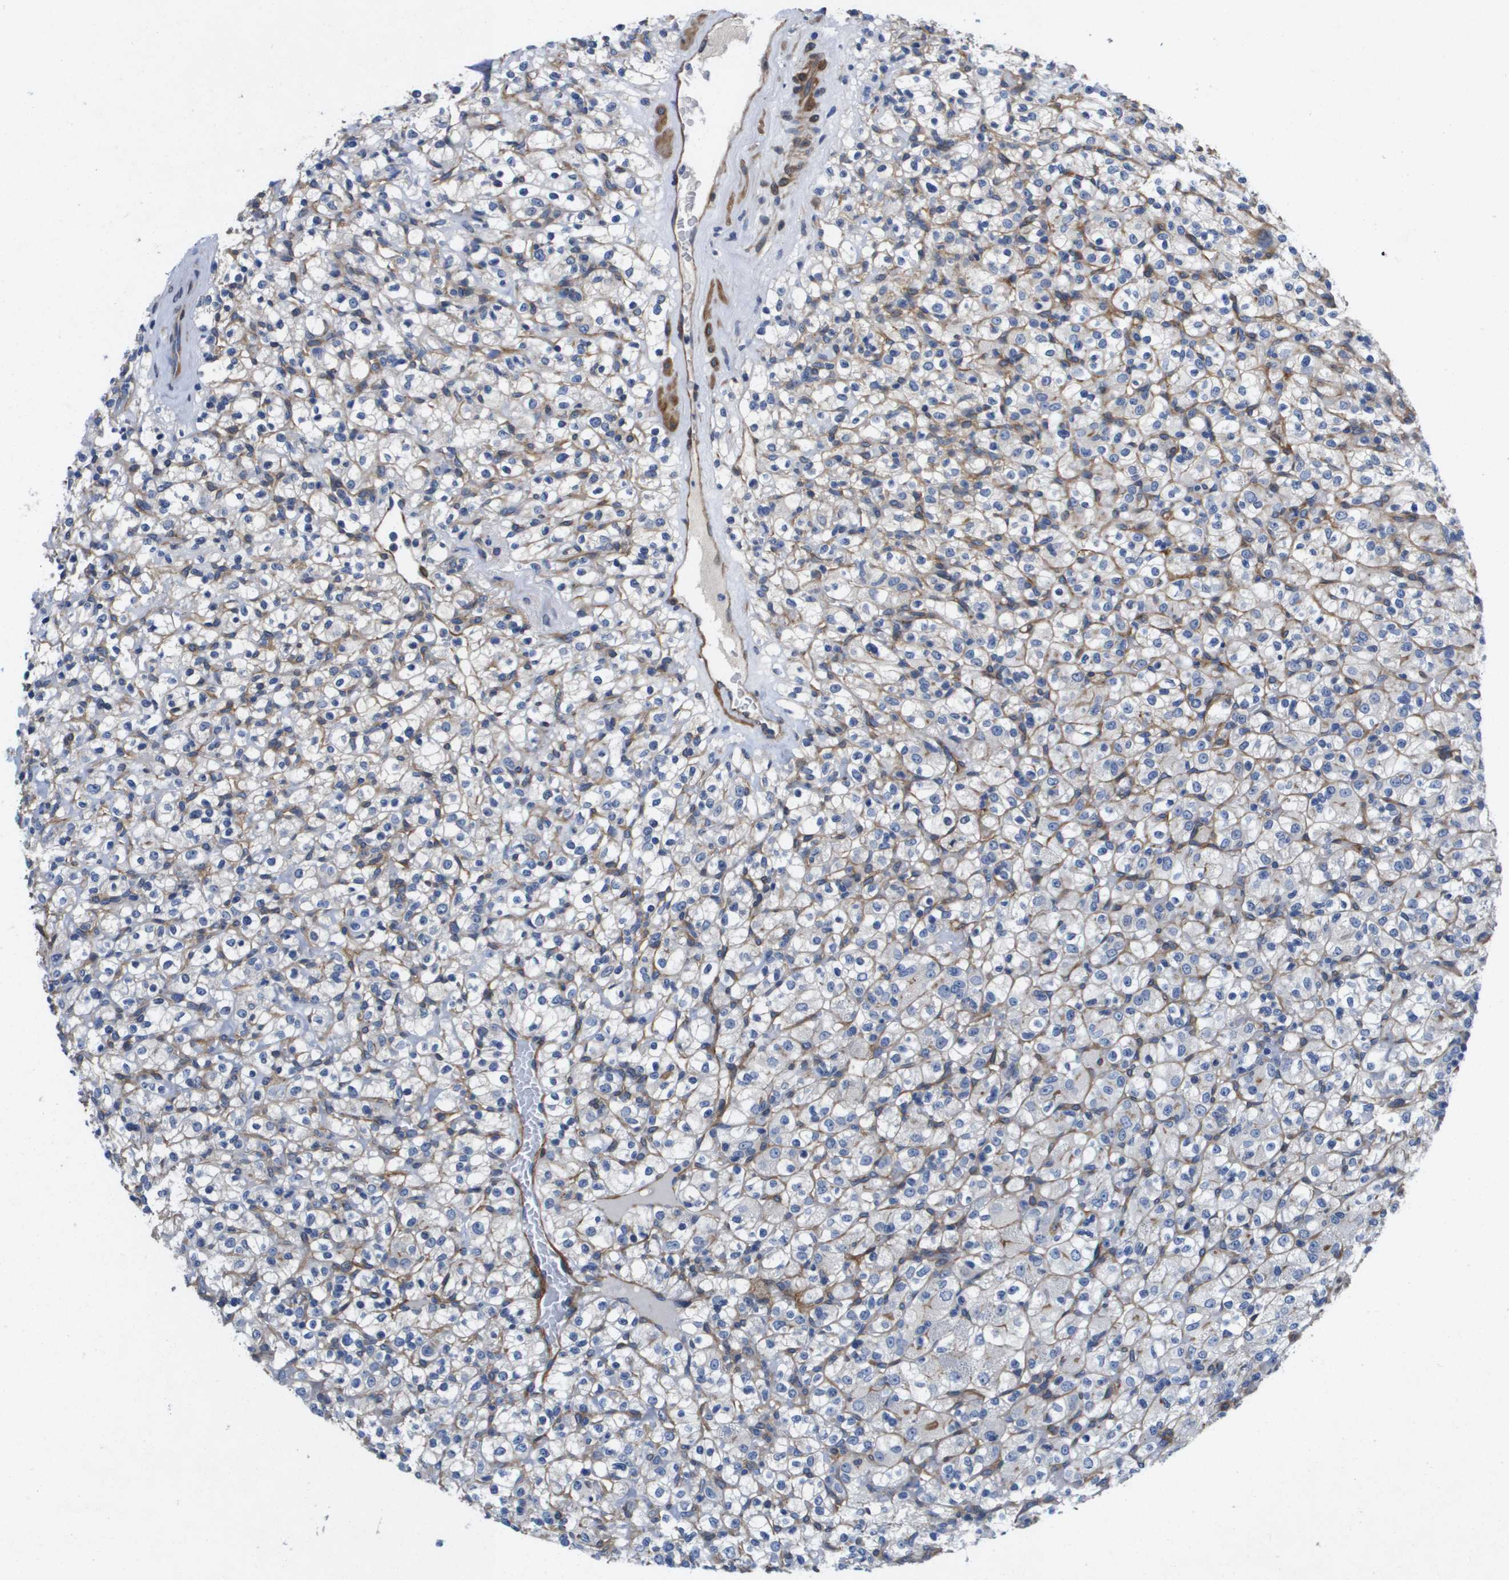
{"staining": {"intensity": "negative", "quantity": "none", "location": "none"}, "tissue": "renal cancer", "cell_type": "Tumor cells", "image_type": "cancer", "snomed": [{"axis": "morphology", "description": "Normal tissue, NOS"}, {"axis": "morphology", "description": "Adenocarcinoma, NOS"}, {"axis": "topography", "description": "Kidney"}], "caption": "An image of human renal adenocarcinoma is negative for staining in tumor cells.", "gene": "LPP", "patient": {"sex": "female", "age": 72}}